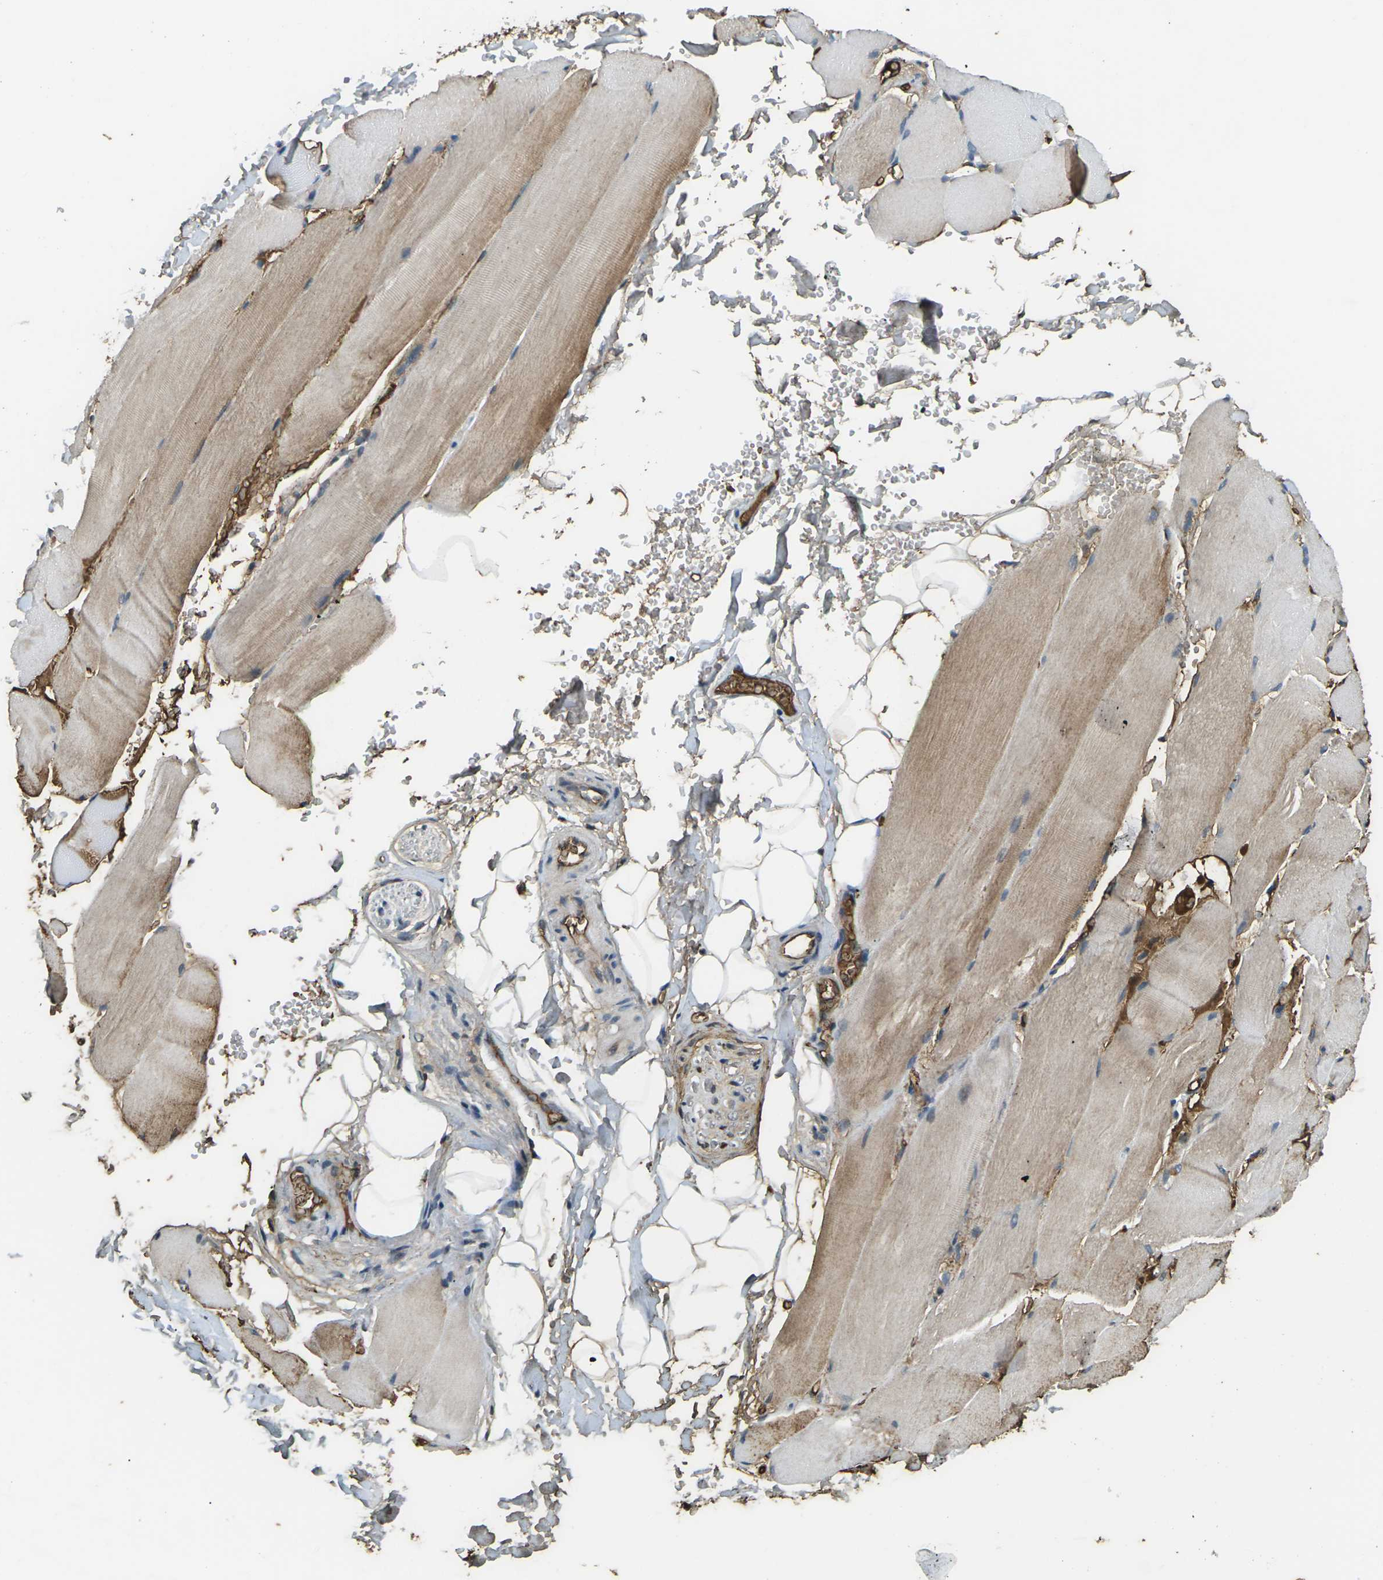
{"staining": {"intensity": "moderate", "quantity": ">75%", "location": "cytoplasmic/membranous"}, "tissue": "skeletal muscle", "cell_type": "Myocytes", "image_type": "normal", "snomed": [{"axis": "morphology", "description": "Normal tissue, NOS"}, {"axis": "topography", "description": "Skin"}, {"axis": "topography", "description": "Skeletal muscle"}], "caption": "Protein staining of normal skeletal muscle shows moderate cytoplasmic/membranous positivity in approximately >75% of myocytes.", "gene": "CYP1B1", "patient": {"sex": "male", "age": 83}}